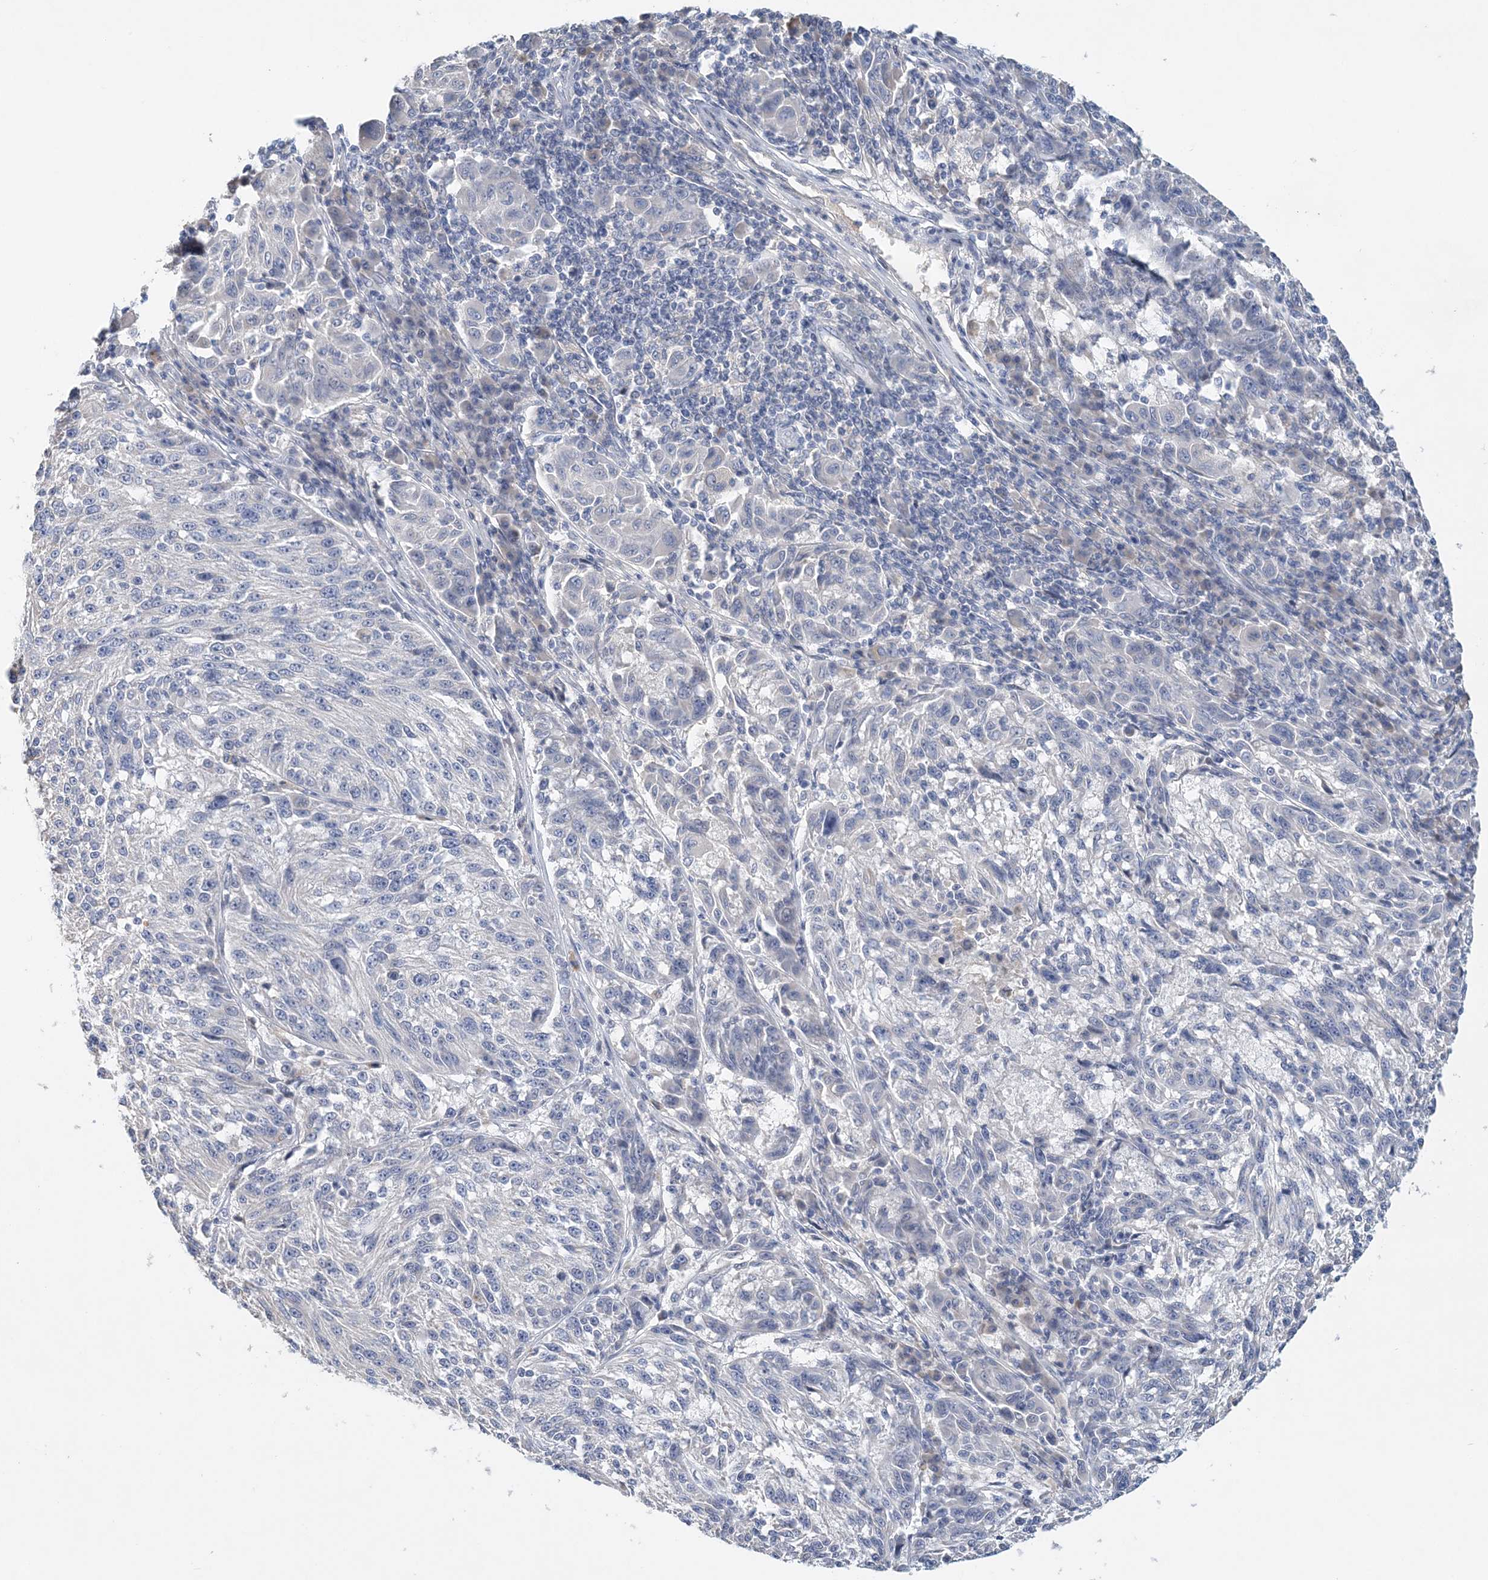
{"staining": {"intensity": "negative", "quantity": "none", "location": "none"}, "tissue": "melanoma", "cell_type": "Tumor cells", "image_type": "cancer", "snomed": [{"axis": "morphology", "description": "Malignant melanoma, NOS"}, {"axis": "topography", "description": "Skin"}], "caption": "This is an immunohistochemistry photomicrograph of human malignant melanoma. There is no staining in tumor cells.", "gene": "LRRIQ4", "patient": {"sex": "male", "age": 53}}